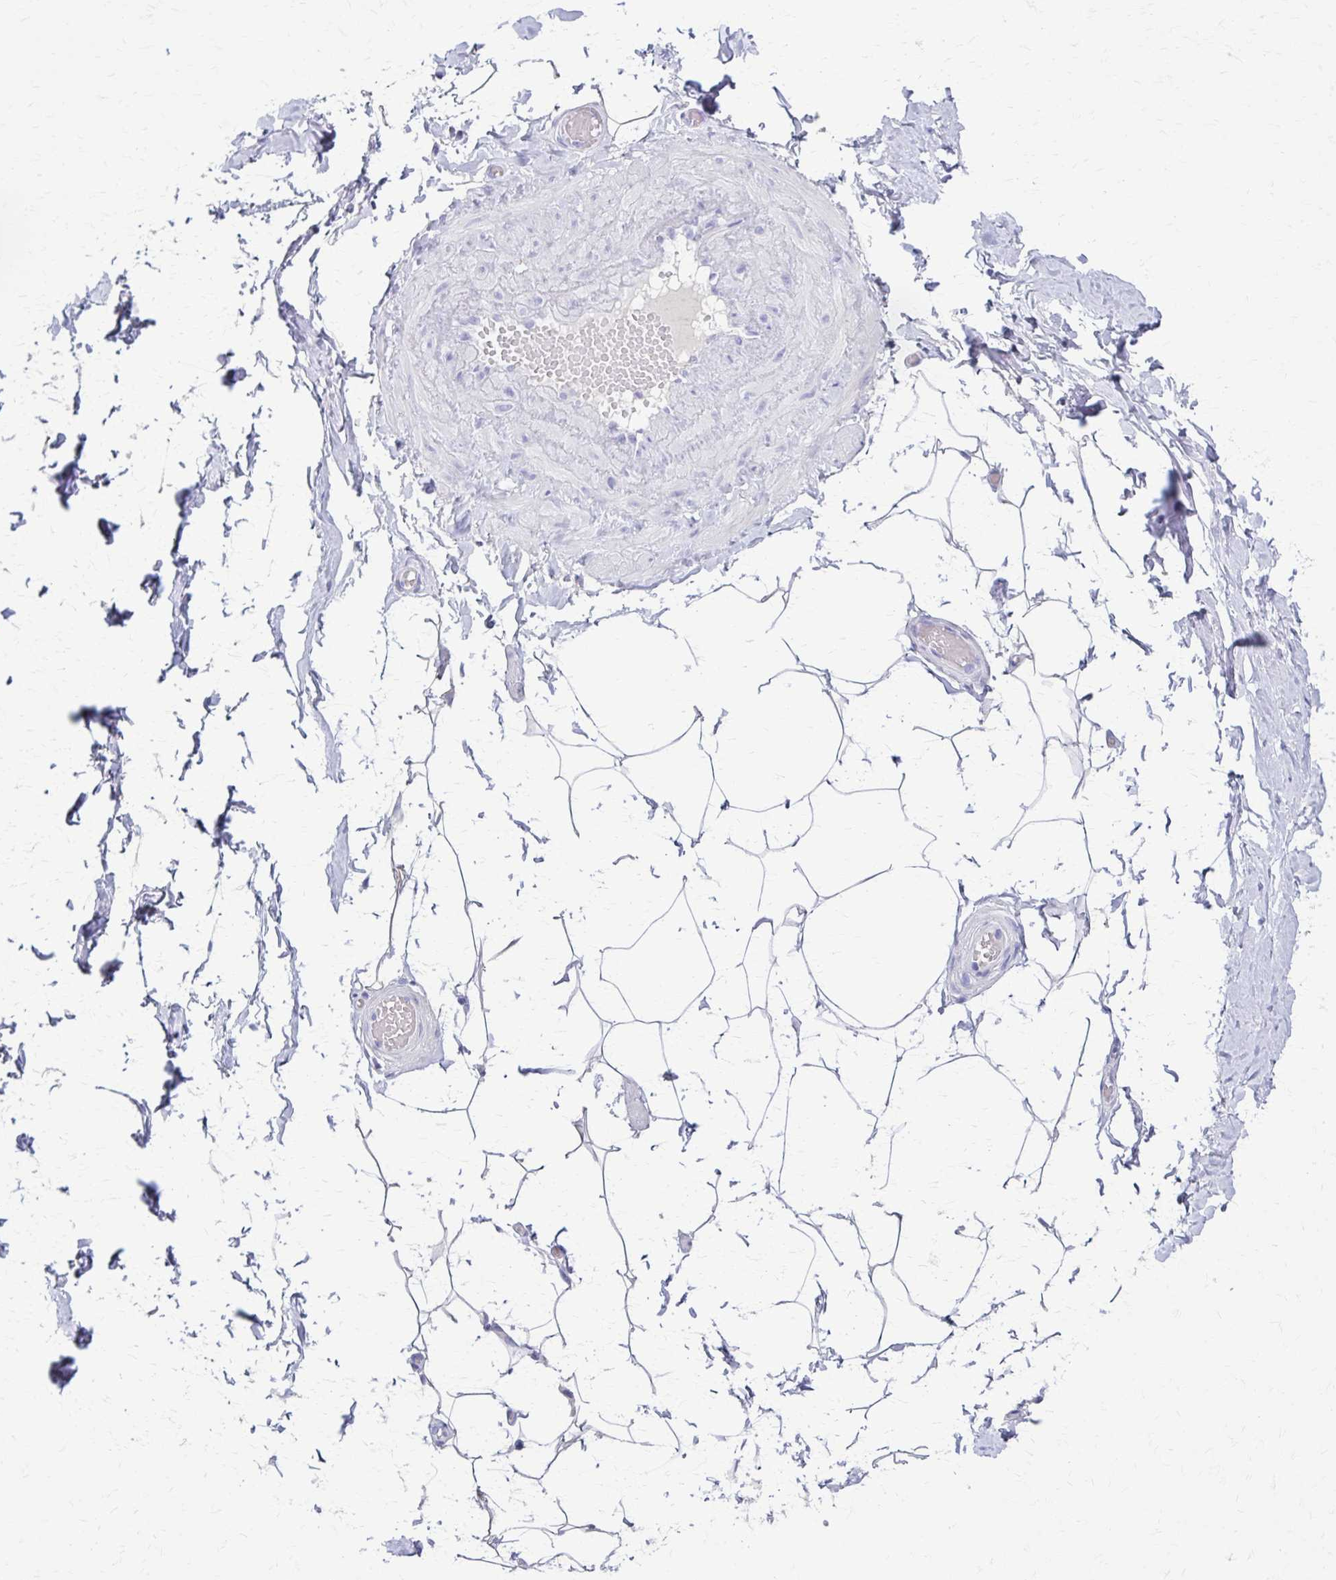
{"staining": {"intensity": "negative", "quantity": "none", "location": "none"}, "tissue": "adipose tissue", "cell_type": "Adipocytes", "image_type": "normal", "snomed": [{"axis": "morphology", "description": "Normal tissue, NOS"}, {"axis": "topography", "description": "Soft tissue"}, {"axis": "topography", "description": "Adipose tissue"}, {"axis": "topography", "description": "Vascular tissue"}, {"axis": "topography", "description": "Peripheral nerve tissue"}], "caption": "A photomicrograph of adipose tissue stained for a protein shows no brown staining in adipocytes. (DAB (3,3'-diaminobenzidine) IHC, high magnification).", "gene": "TMEM60", "patient": {"sex": "male", "age": 29}}